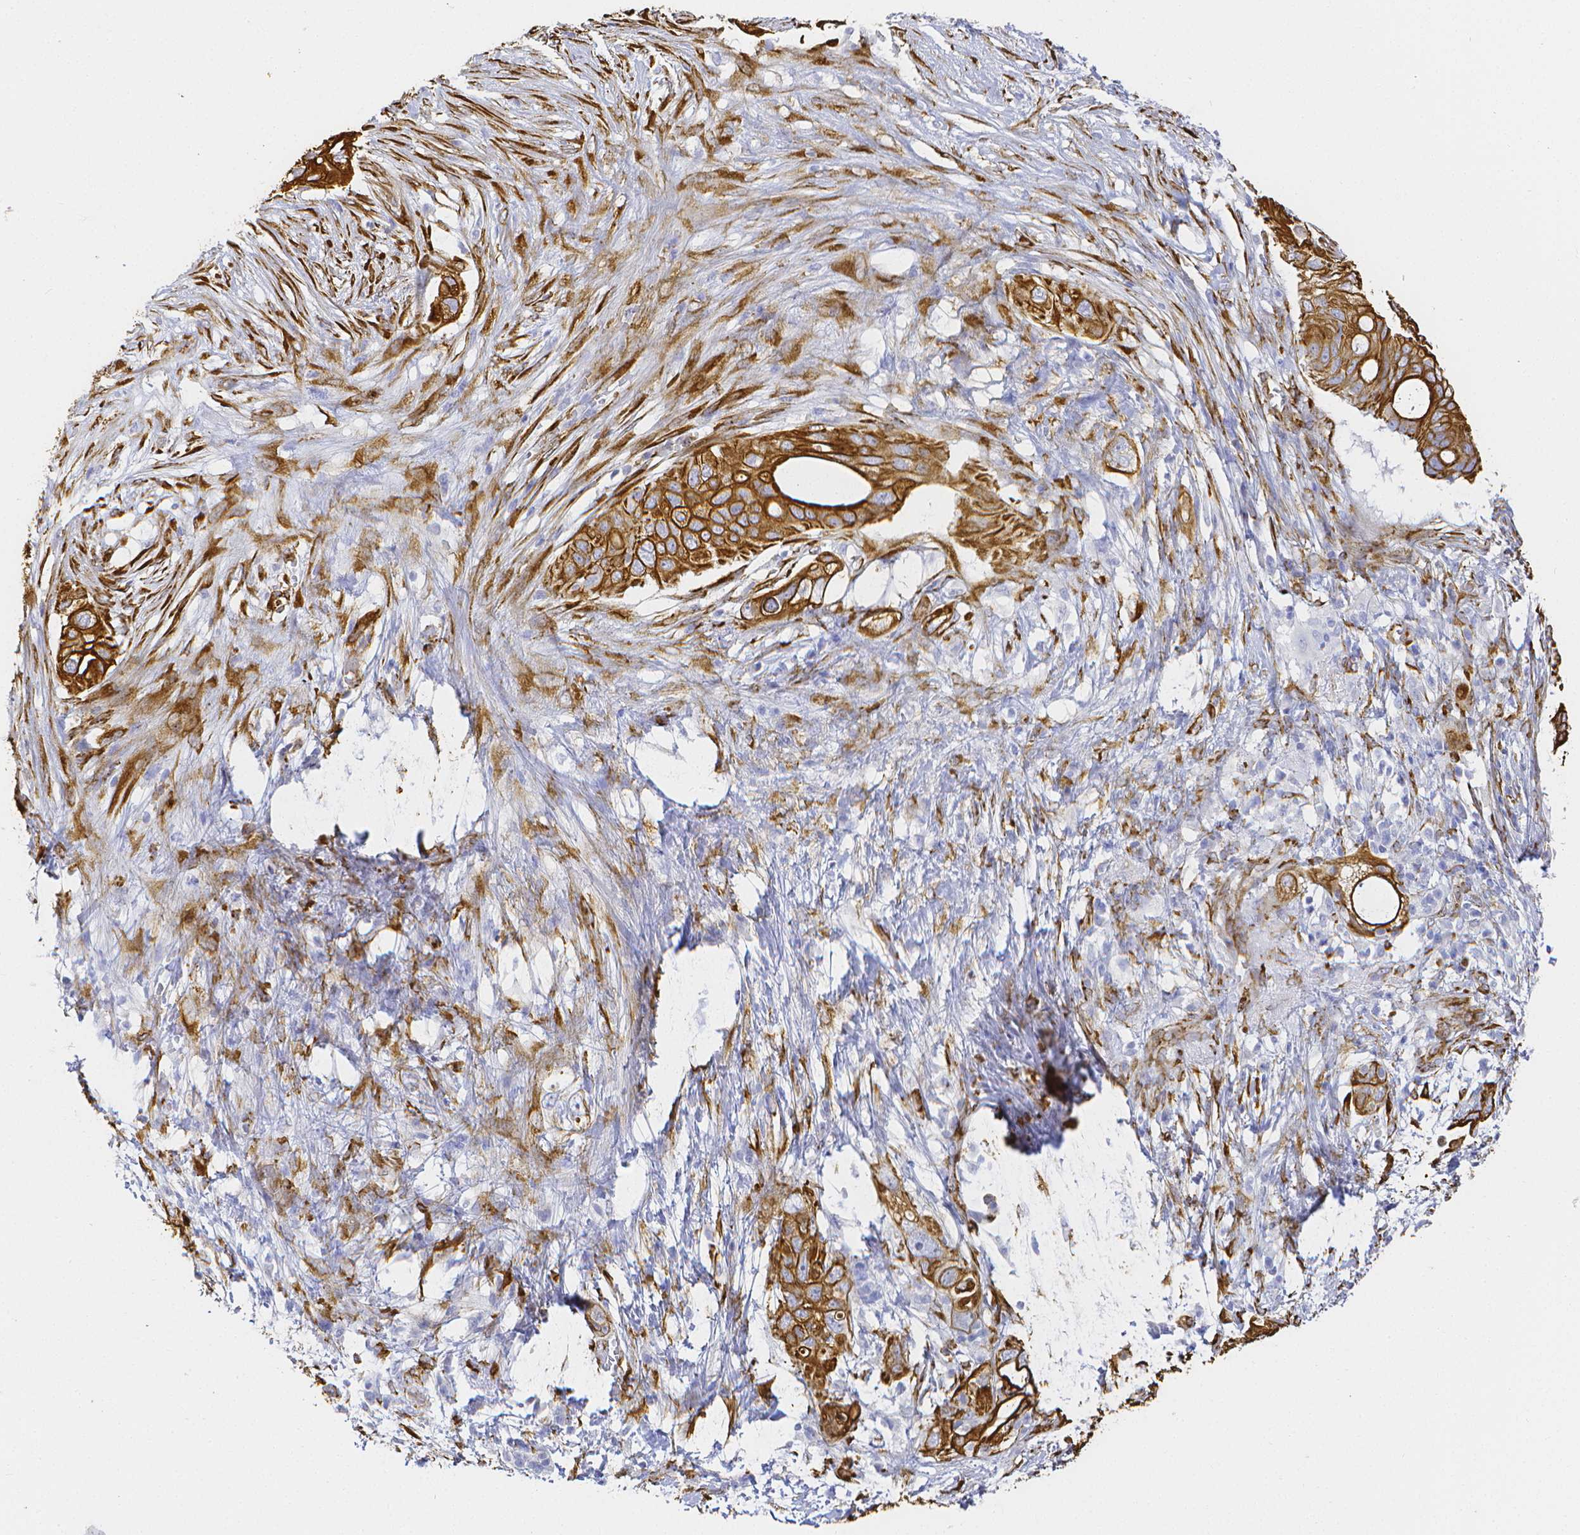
{"staining": {"intensity": "strong", "quantity": ">75%", "location": "cytoplasmic/membranous"}, "tissue": "pancreatic cancer", "cell_type": "Tumor cells", "image_type": "cancer", "snomed": [{"axis": "morphology", "description": "Adenocarcinoma, NOS"}, {"axis": "topography", "description": "Pancreas"}], "caption": "Immunohistochemistry (IHC) of human pancreatic cancer (adenocarcinoma) exhibits high levels of strong cytoplasmic/membranous staining in about >75% of tumor cells.", "gene": "SMURF1", "patient": {"sex": "female", "age": 72}}